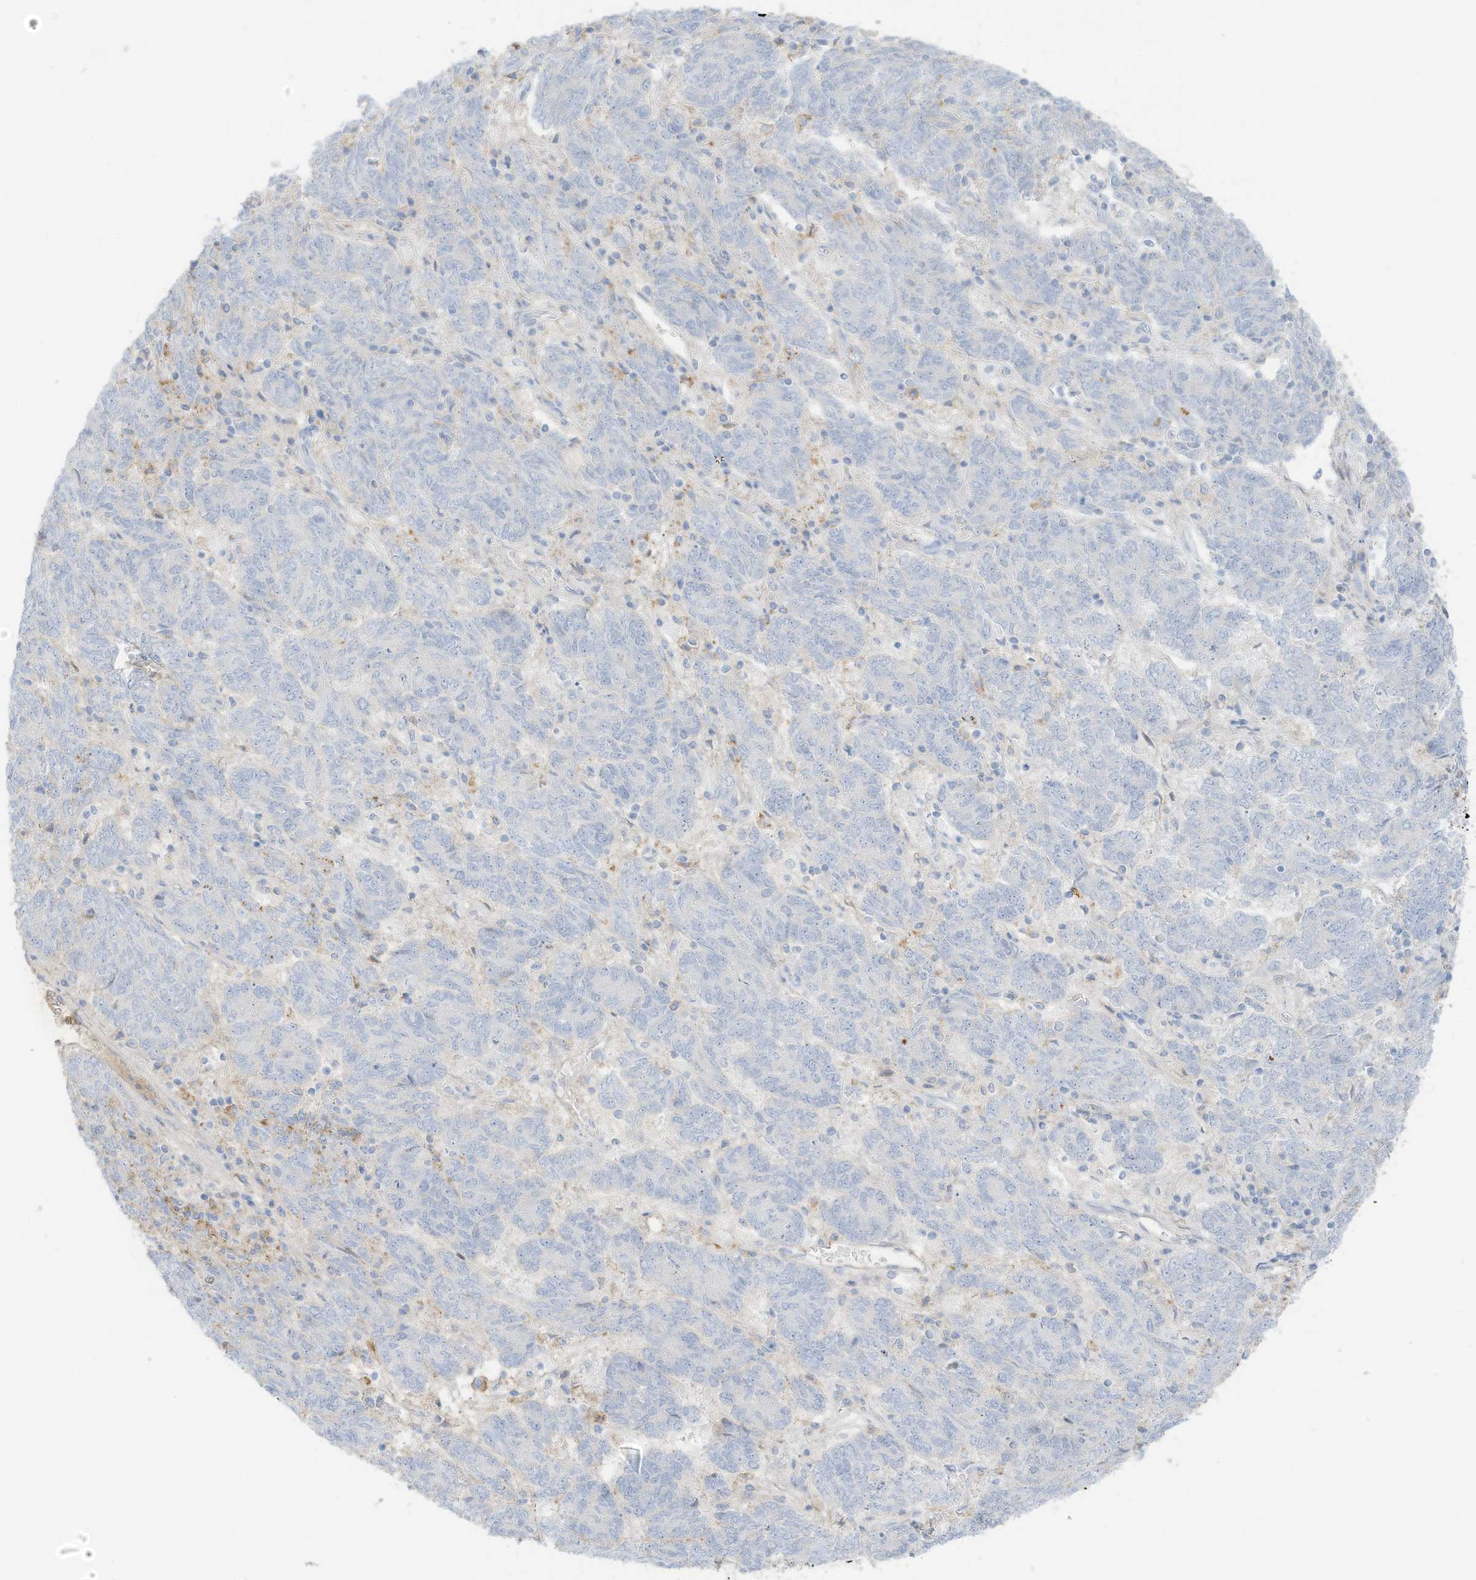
{"staining": {"intensity": "negative", "quantity": "none", "location": "none"}, "tissue": "endometrial cancer", "cell_type": "Tumor cells", "image_type": "cancer", "snomed": [{"axis": "morphology", "description": "Adenocarcinoma, NOS"}, {"axis": "topography", "description": "Endometrium"}], "caption": "This is a micrograph of immunohistochemistry staining of endometrial cancer (adenocarcinoma), which shows no staining in tumor cells.", "gene": "HSD17B13", "patient": {"sex": "female", "age": 80}}